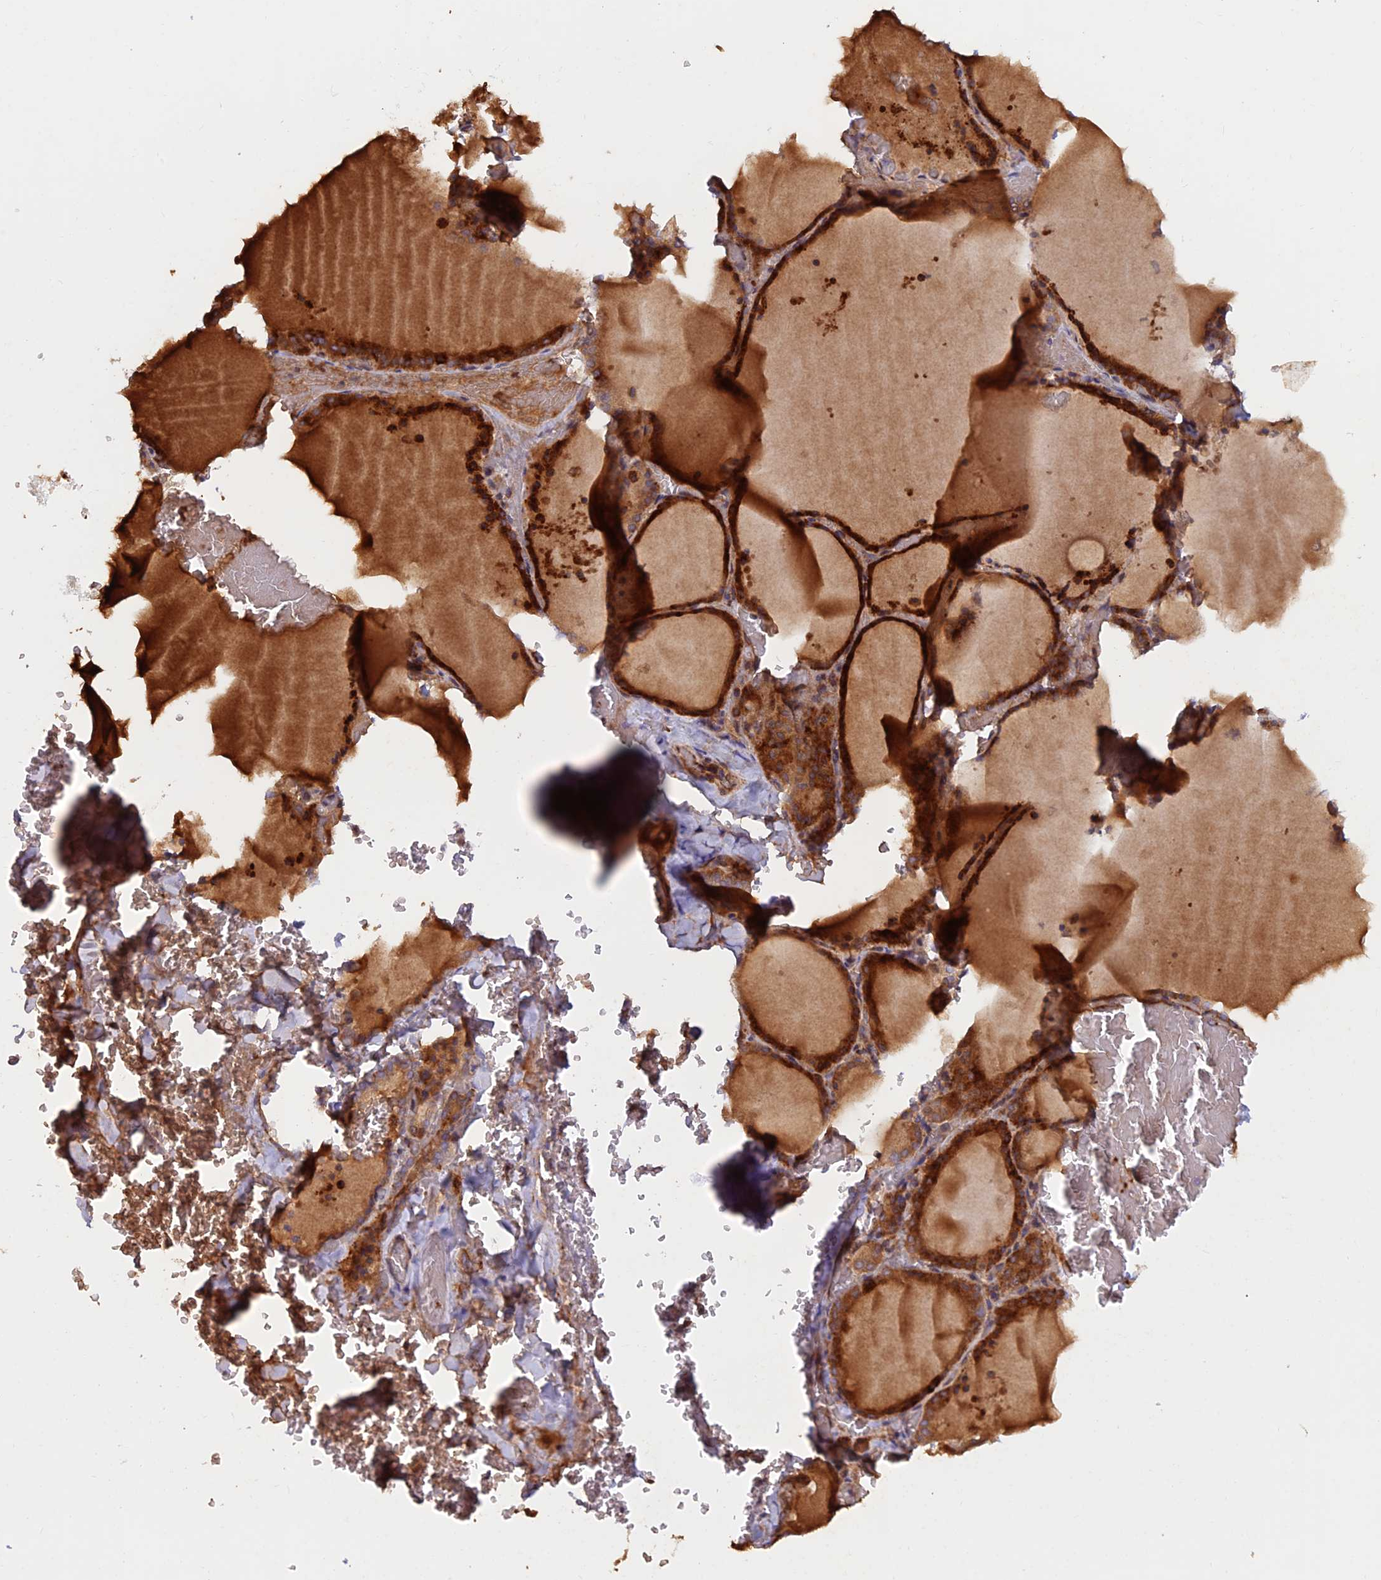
{"staining": {"intensity": "strong", "quantity": ">75%", "location": "cytoplasmic/membranous"}, "tissue": "thyroid gland", "cell_type": "Glandular cells", "image_type": "normal", "snomed": [{"axis": "morphology", "description": "Normal tissue, NOS"}, {"axis": "topography", "description": "Thyroid gland"}], "caption": "A high amount of strong cytoplasmic/membranous positivity is identified in approximately >75% of glandular cells in normal thyroid gland.", "gene": "GMCL1", "patient": {"sex": "female", "age": 39}}